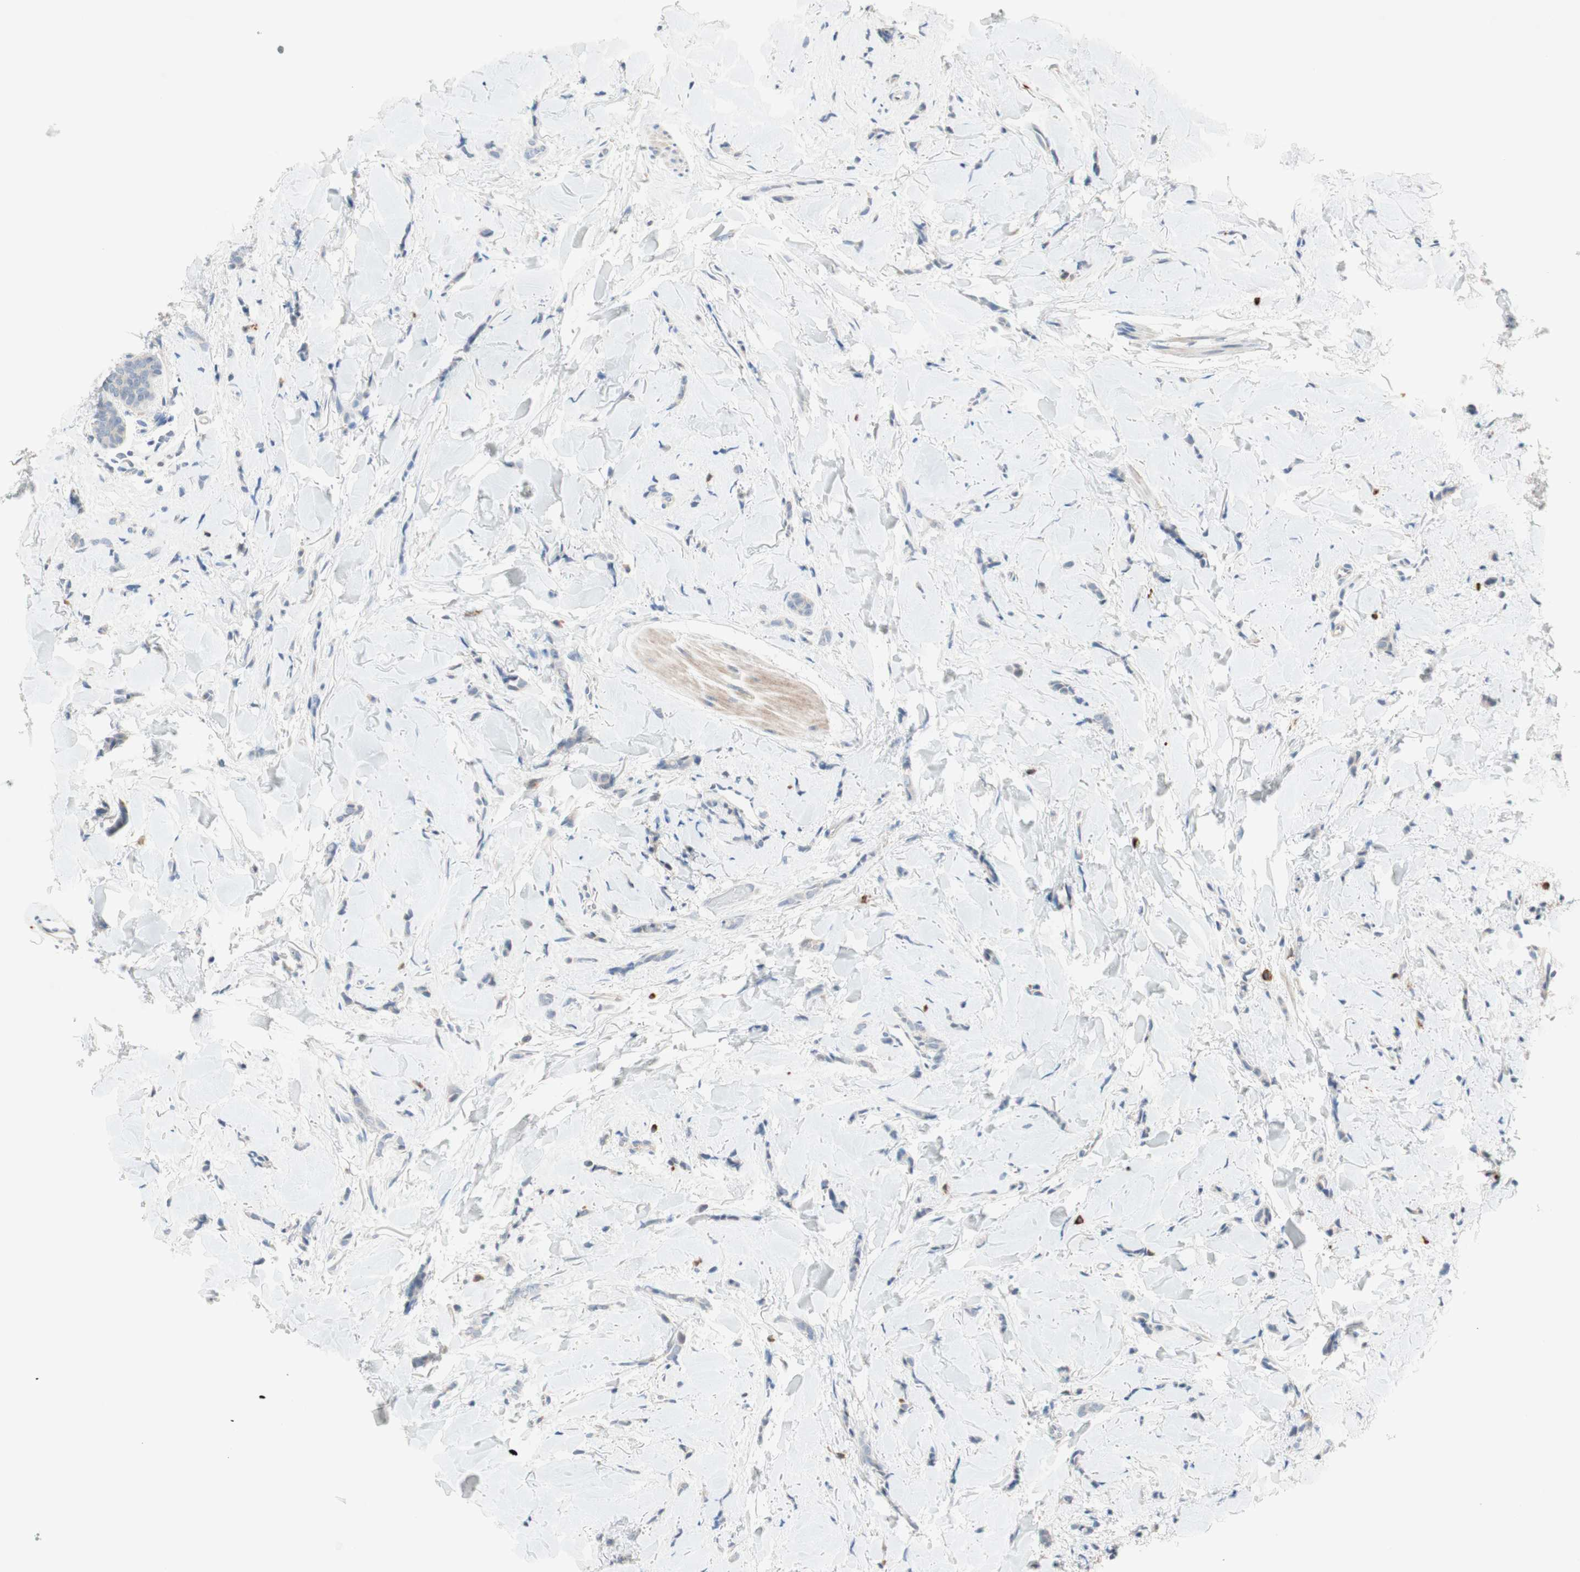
{"staining": {"intensity": "negative", "quantity": "none", "location": "none"}, "tissue": "breast cancer", "cell_type": "Tumor cells", "image_type": "cancer", "snomed": [{"axis": "morphology", "description": "Lobular carcinoma"}, {"axis": "topography", "description": "Skin"}, {"axis": "topography", "description": "Breast"}], "caption": "Tumor cells are negative for brown protein staining in breast lobular carcinoma.", "gene": "PDZK1", "patient": {"sex": "female", "age": 46}}